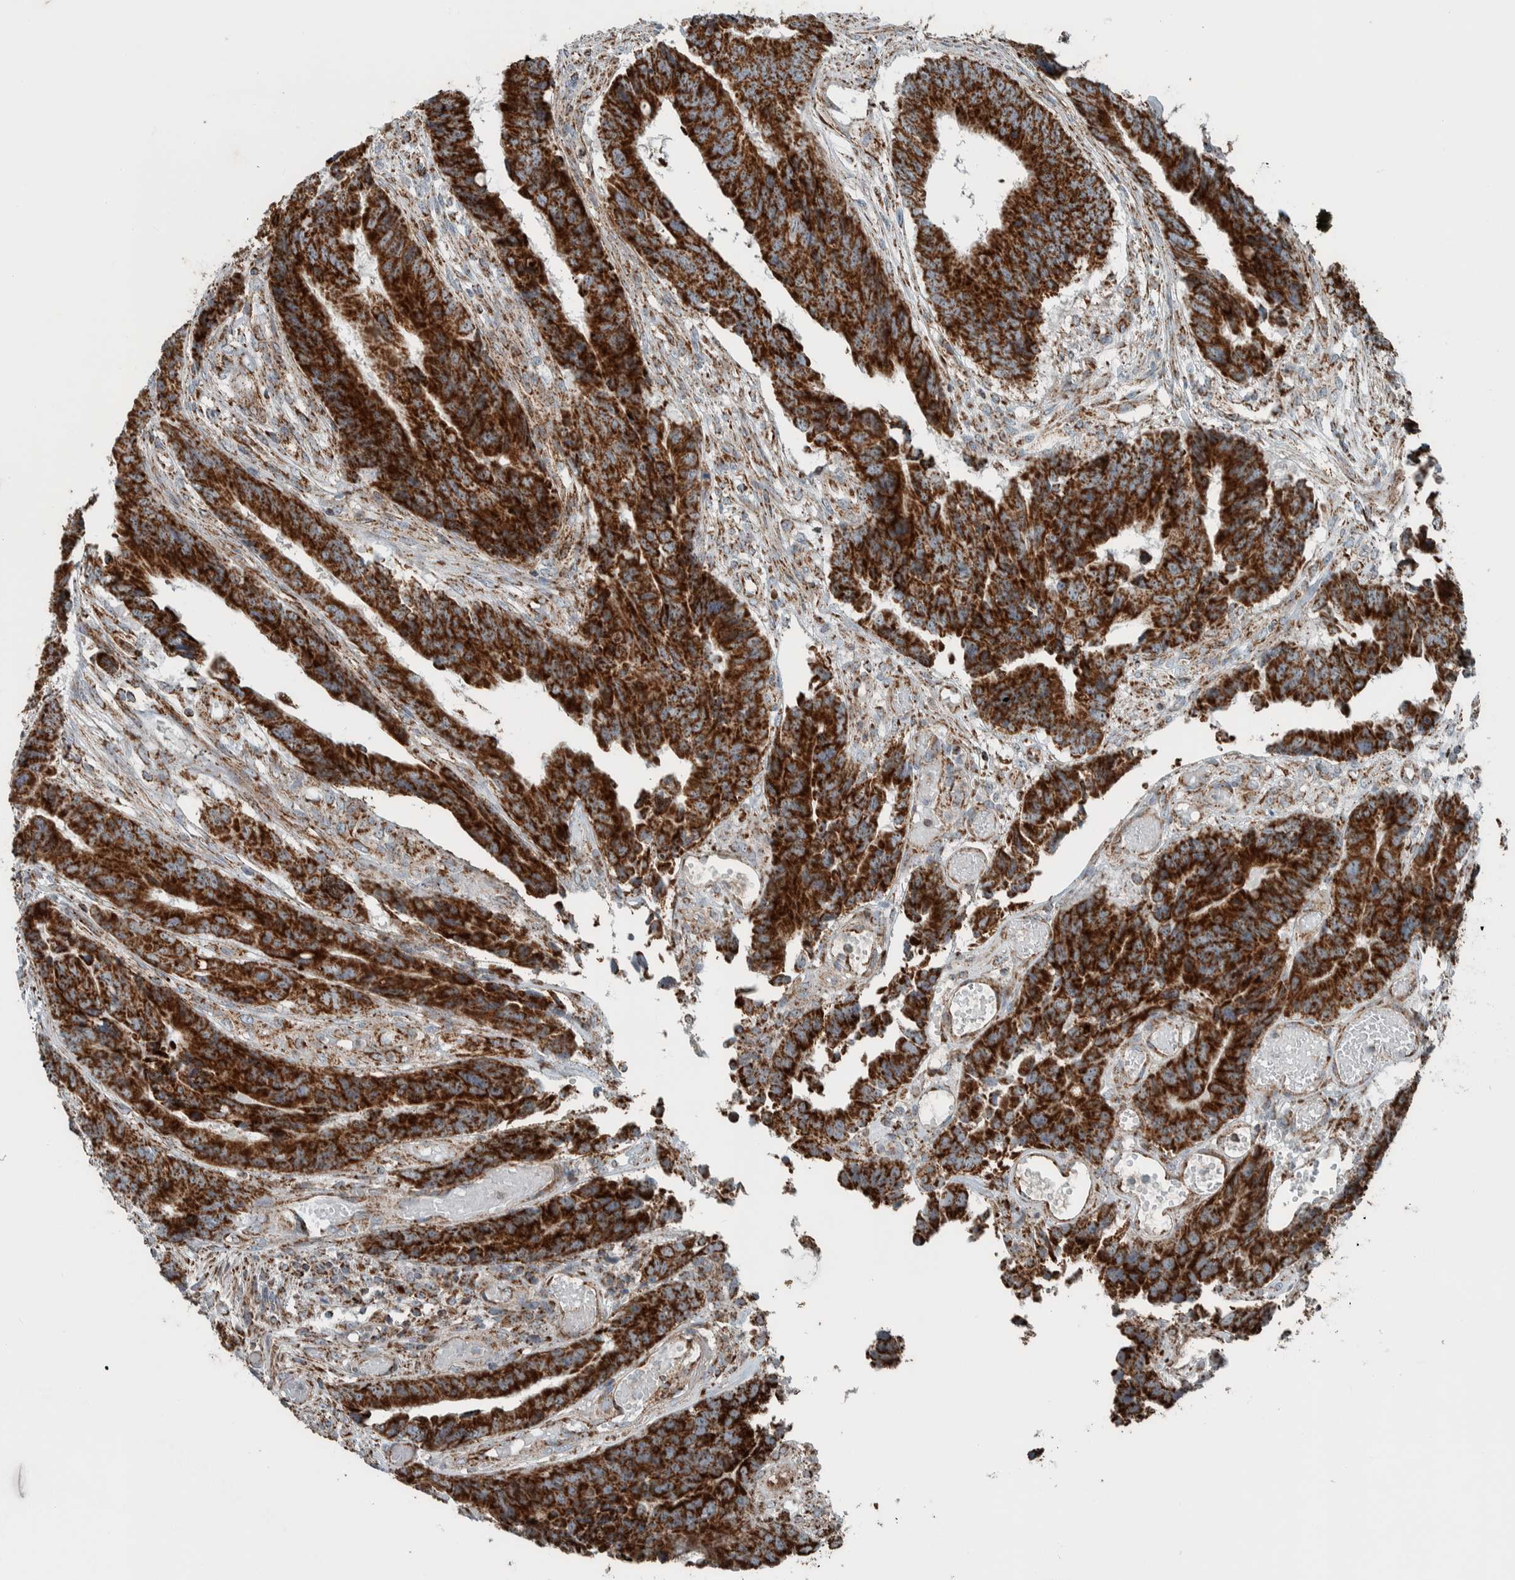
{"staining": {"intensity": "strong", "quantity": ">75%", "location": "cytoplasmic/membranous"}, "tissue": "colorectal cancer", "cell_type": "Tumor cells", "image_type": "cancer", "snomed": [{"axis": "morphology", "description": "Adenocarcinoma, NOS"}, {"axis": "topography", "description": "Rectum"}], "caption": "A micrograph showing strong cytoplasmic/membranous expression in approximately >75% of tumor cells in colorectal adenocarcinoma, as visualized by brown immunohistochemical staining.", "gene": "CNTROB", "patient": {"sex": "male", "age": 84}}